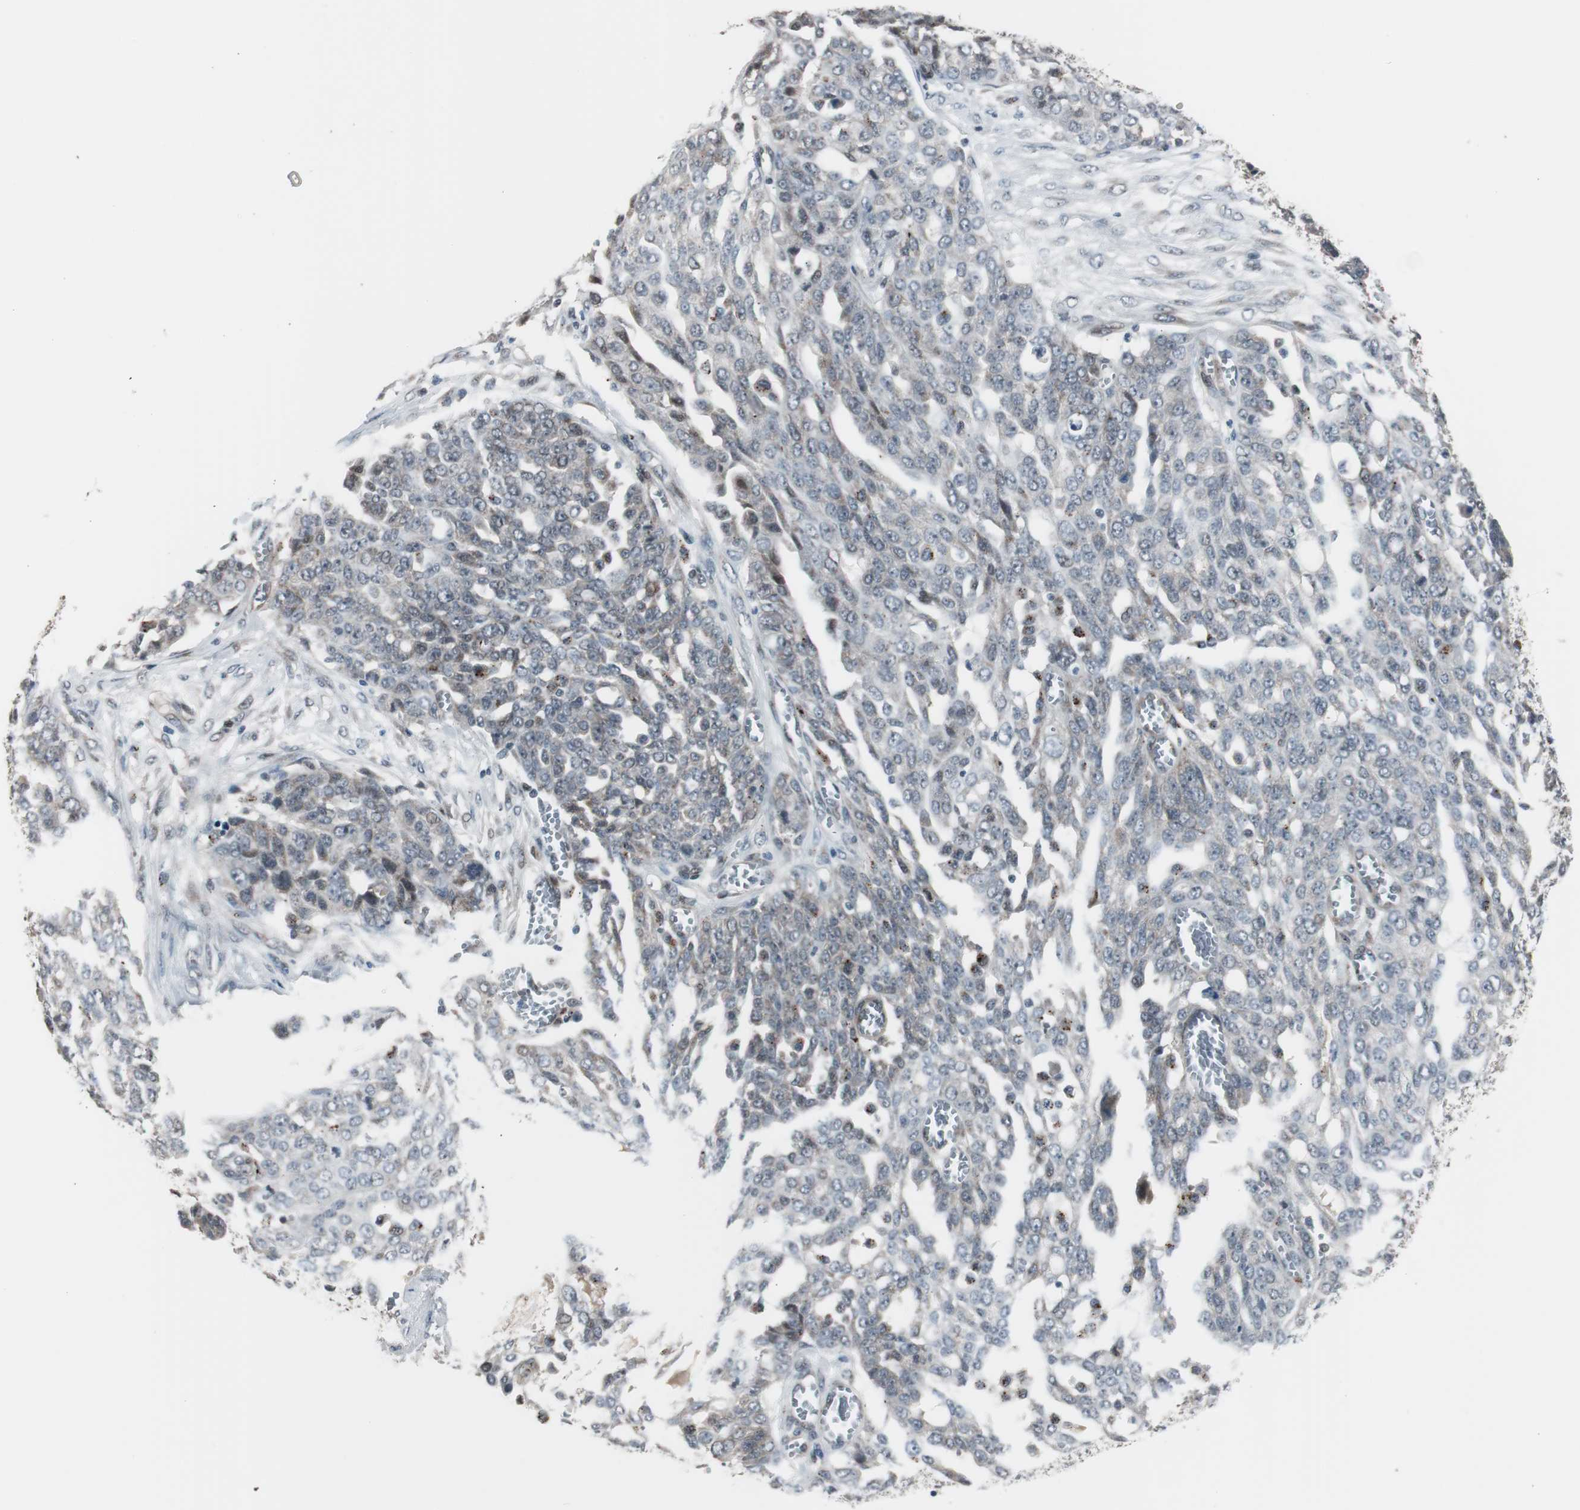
{"staining": {"intensity": "weak", "quantity": "<25%", "location": "cytoplasmic/membranous,nuclear"}, "tissue": "ovarian cancer", "cell_type": "Tumor cells", "image_type": "cancer", "snomed": [{"axis": "morphology", "description": "Cystadenocarcinoma, serous, NOS"}, {"axis": "topography", "description": "Soft tissue"}, {"axis": "topography", "description": "Ovary"}], "caption": "Photomicrograph shows no significant protein positivity in tumor cells of ovarian cancer (serous cystadenocarcinoma).", "gene": "BOLA1", "patient": {"sex": "female", "age": 57}}